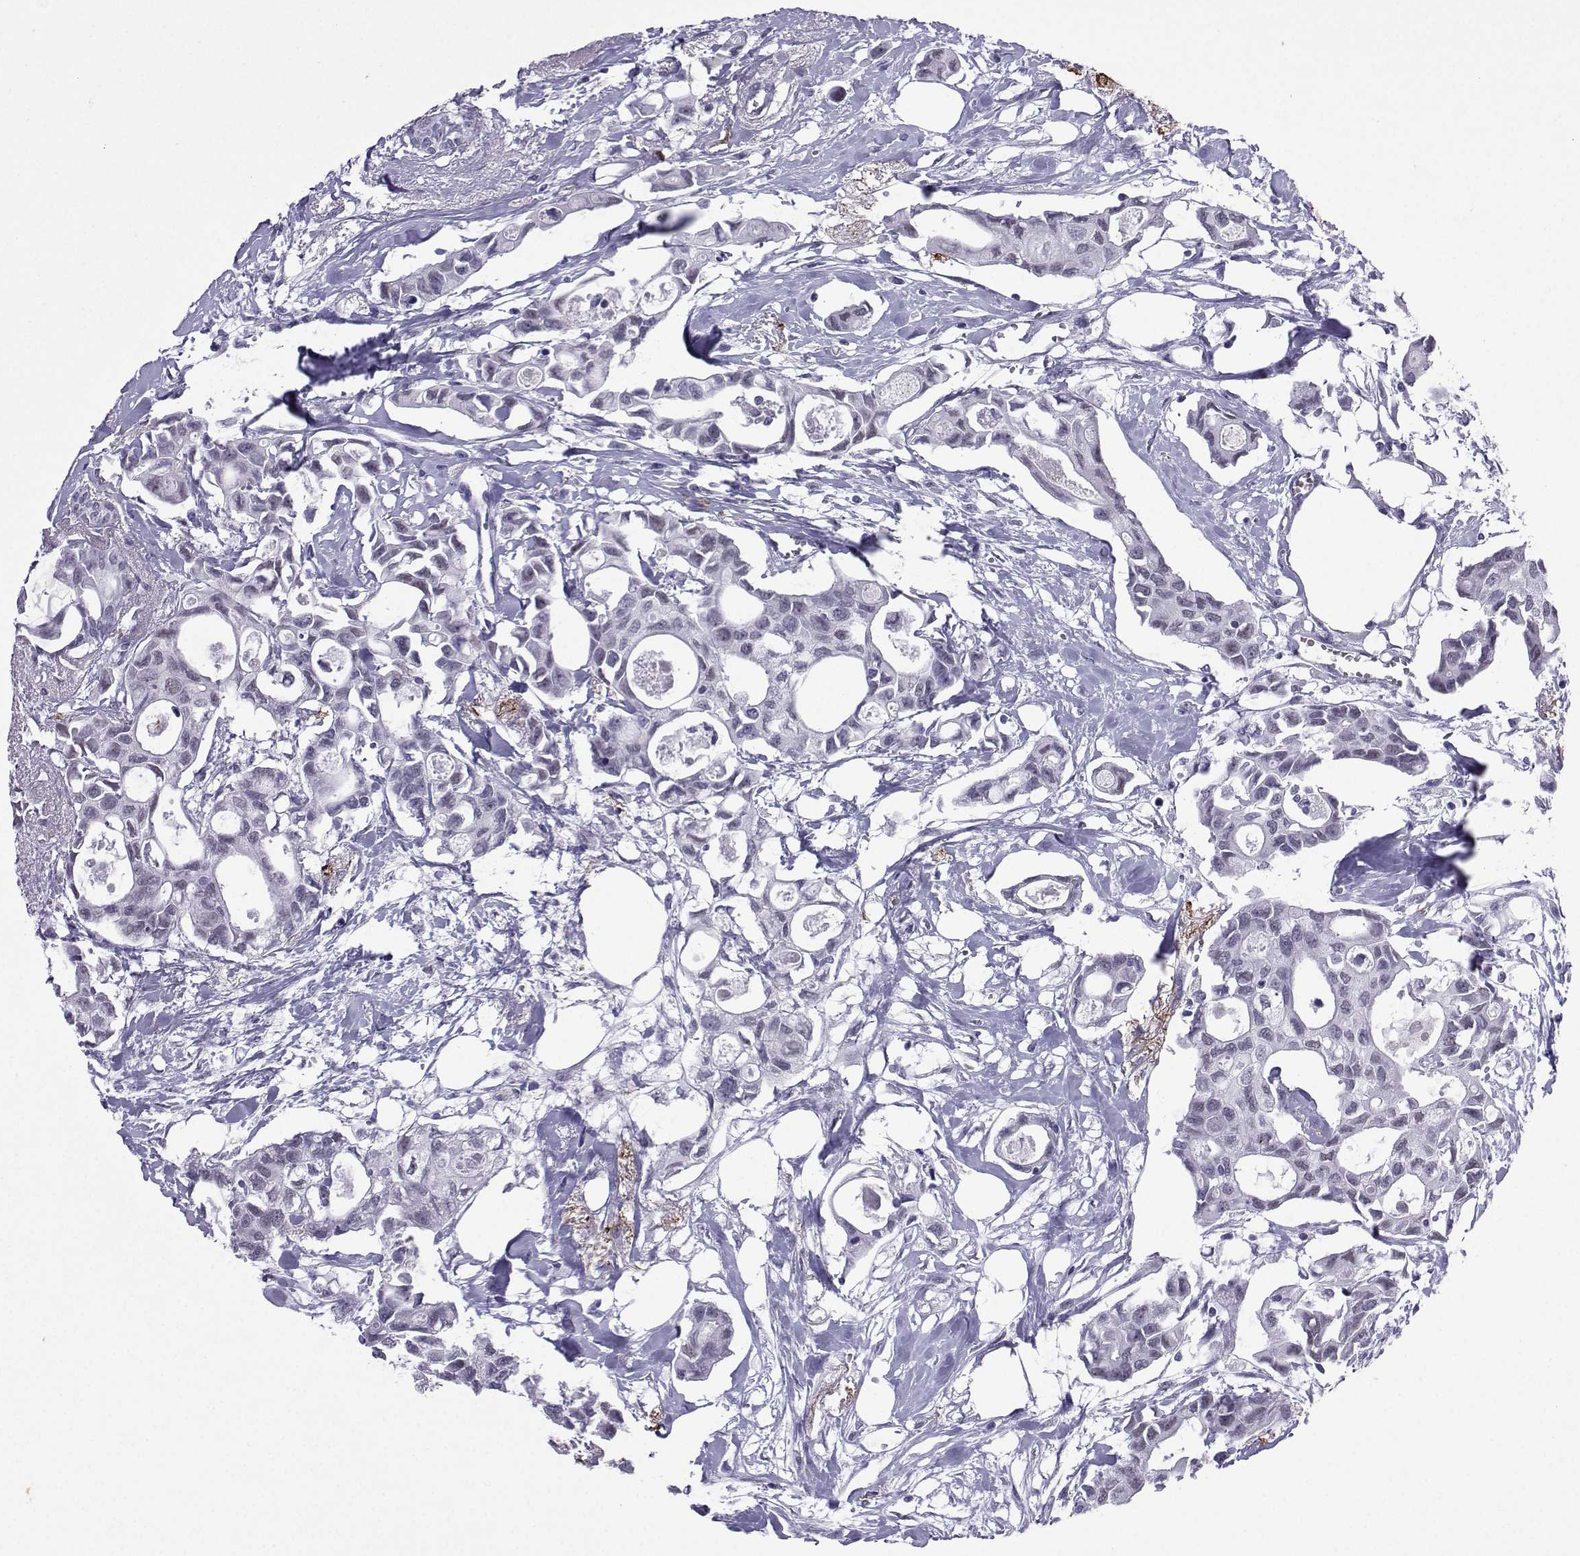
{"staining": {"intensity": "negative", "quantity": "none", "location": "none"}, "tissue": "breast cancer", "cell_type": "Tumor cells", "image_type": "cancer", "snomed": [{"axis": "morphology", "description": "Duct carcinoma"}, {"axis": "topography", "description": "Breast"}], "caption": "IHC micrograph of neoplastic tissue: human breast cancer stained with DAB (3,3'-diaminobenzidine) shows no significant protein positivity in tumor cells. (DAB immunohistochemistry (IHC) with hematoxylin counter stain).", "gene": "LORICRIN", "patient": {"sex": "female", "age": 83}}